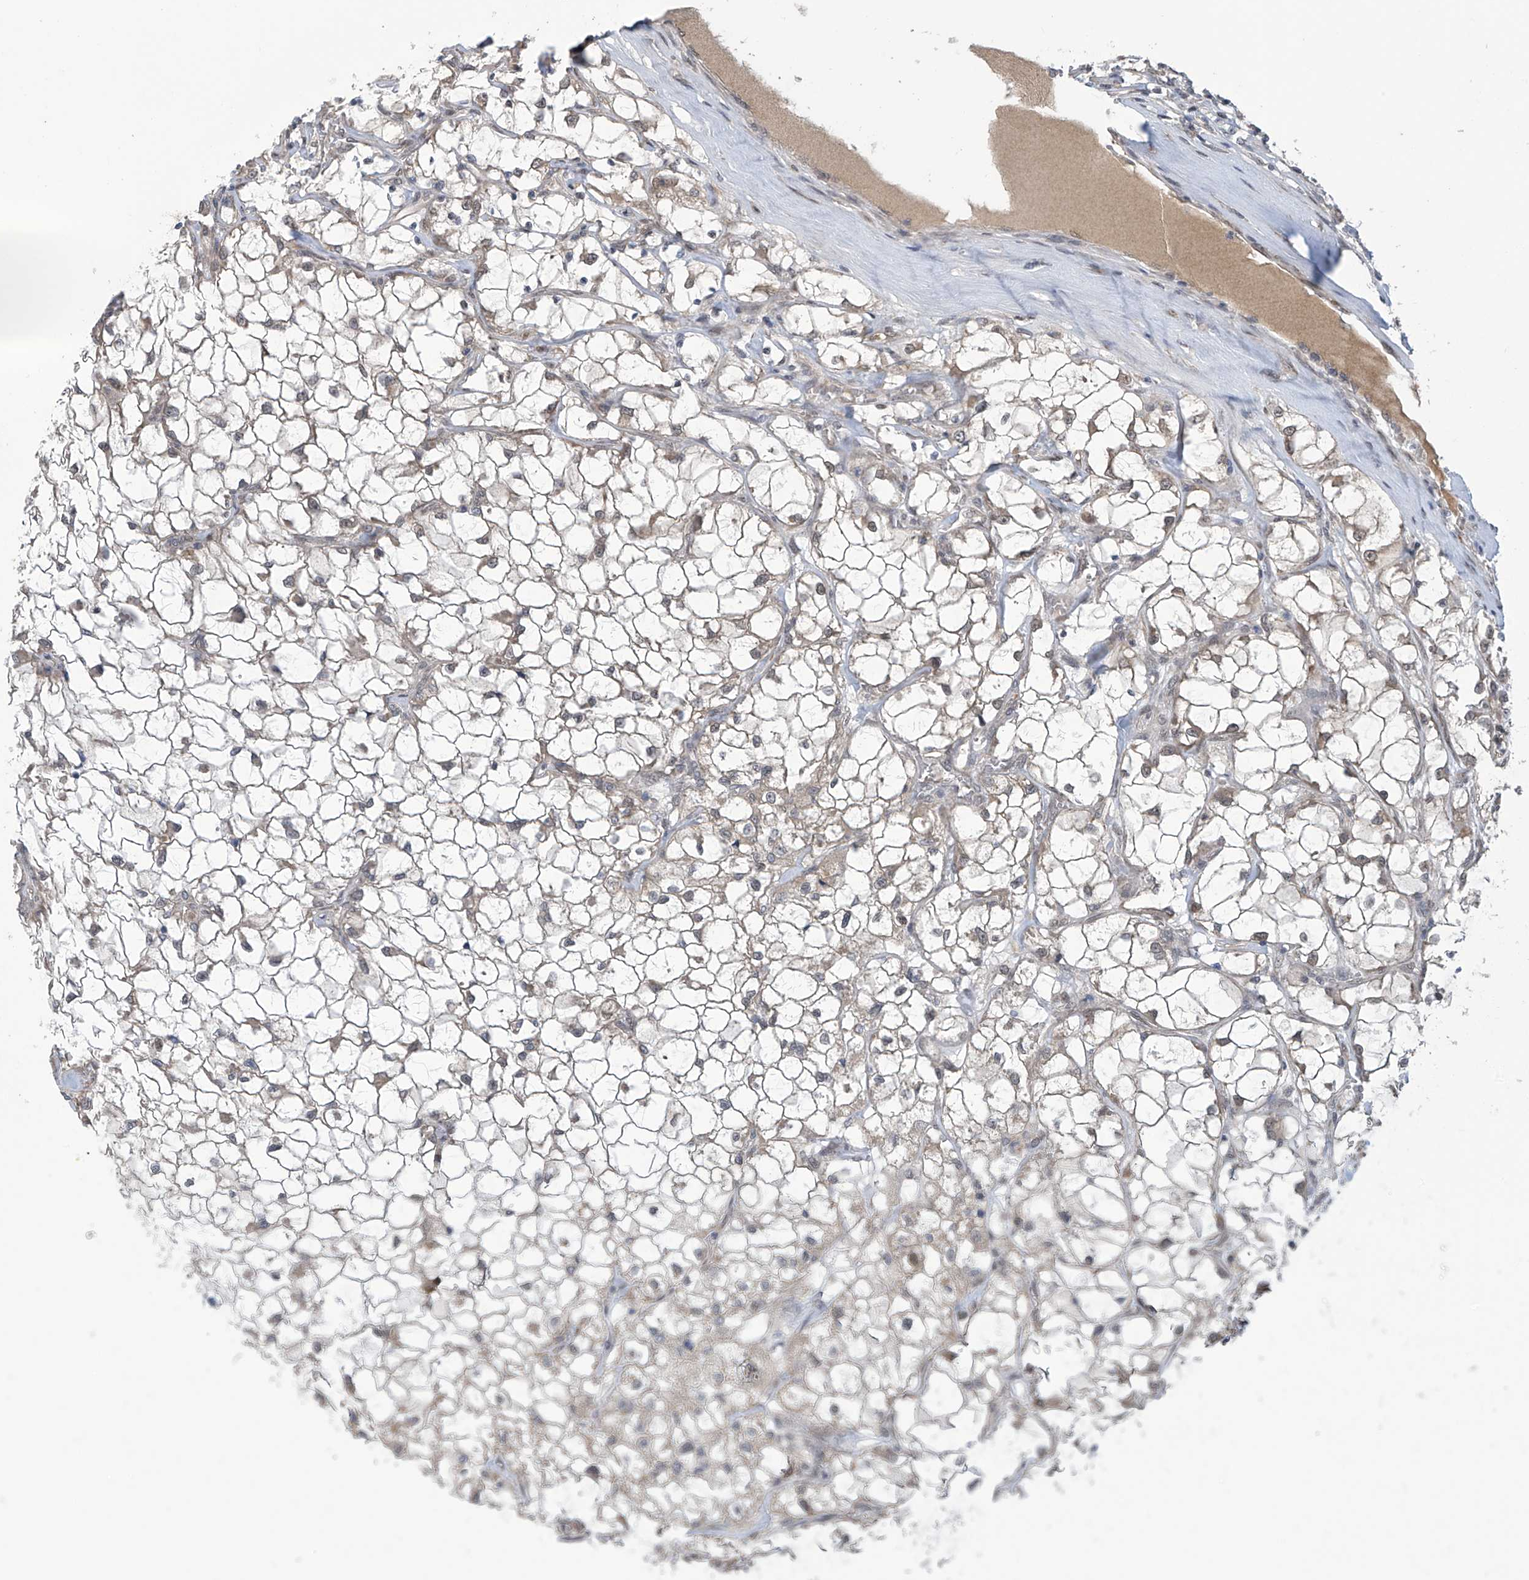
{"staining": {"intensity": "weak", "quantity": "<25%", "location": "cytoplasmic/membranous,nuclear"}, "tissue": "renal cancer", "cell_type": "Tumor cells", "image_type": "cancer", "snomed": [{"axis": "morphology", "description": "Adenocarcinoma, NOS"}, {"axis": "topography", "description": "Kidney"}], "caption": "Immunohistochemistry (IHC) image of neoplastic tissue: renal cancer stained with DAB (3,3'-diaminobenzidine) exhibits no significant protein expression in tumor cells.", "gene": "ABHD13", "patient": {"sex": "female", "age": 69}}